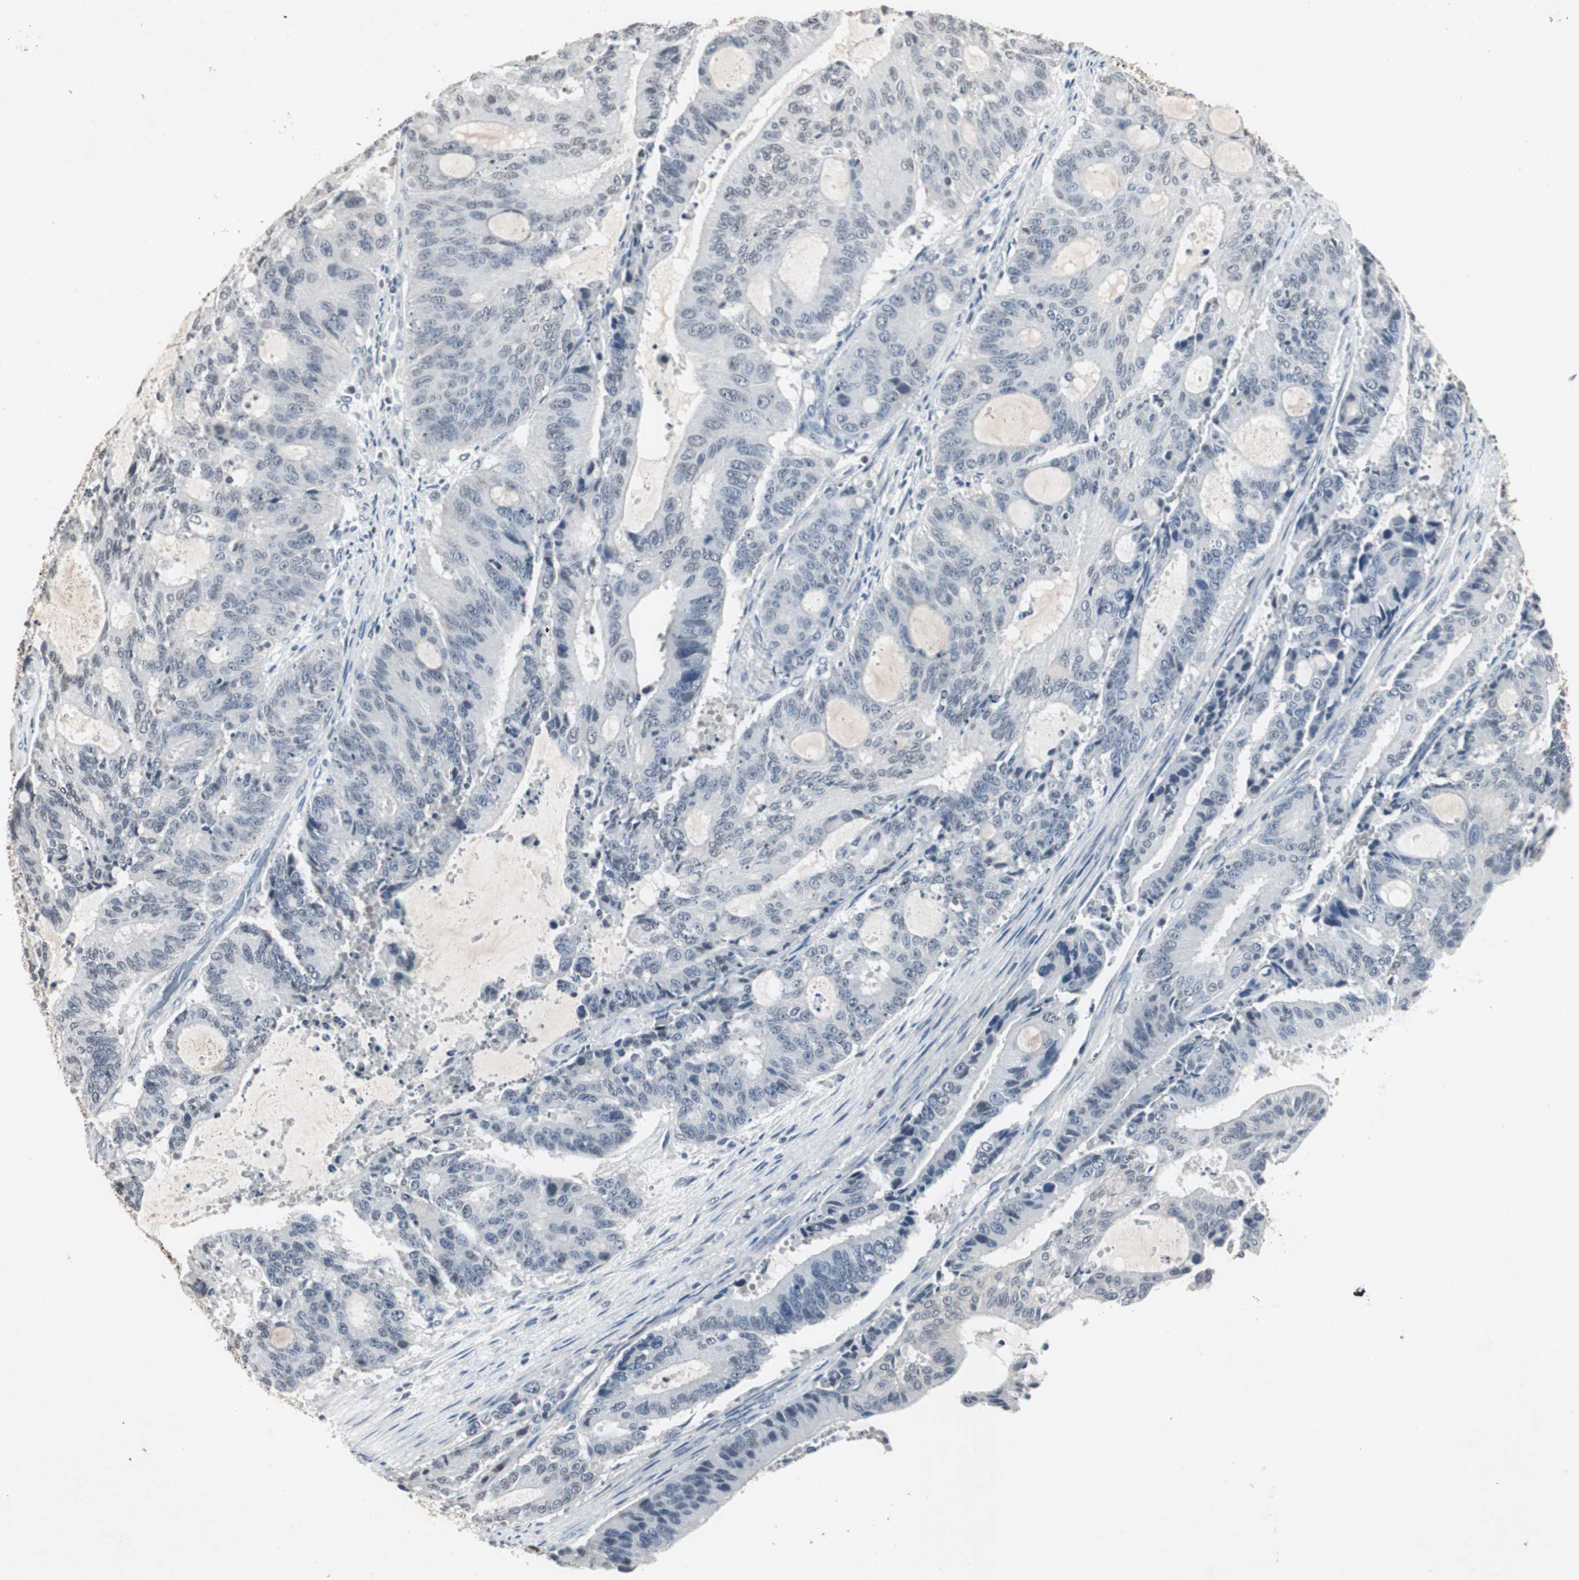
{"staining": {"intensity": "negative", "quantity": "none", "location": "none"}, "tissue": "liver cancer", "cell_type": "Tumor cells", "image_type": "cancer", "snomed": [{"axis": "morphology", "description": "Cholangiocarcinoma"}, {"axis": "topography", "description": "Liver"}], "caption": "Tumor cells are negative for protein expression in human liver cholangiocarcinoma.", "gene": "ADNP2", "patient": {"sex": "female", "age": 73}}